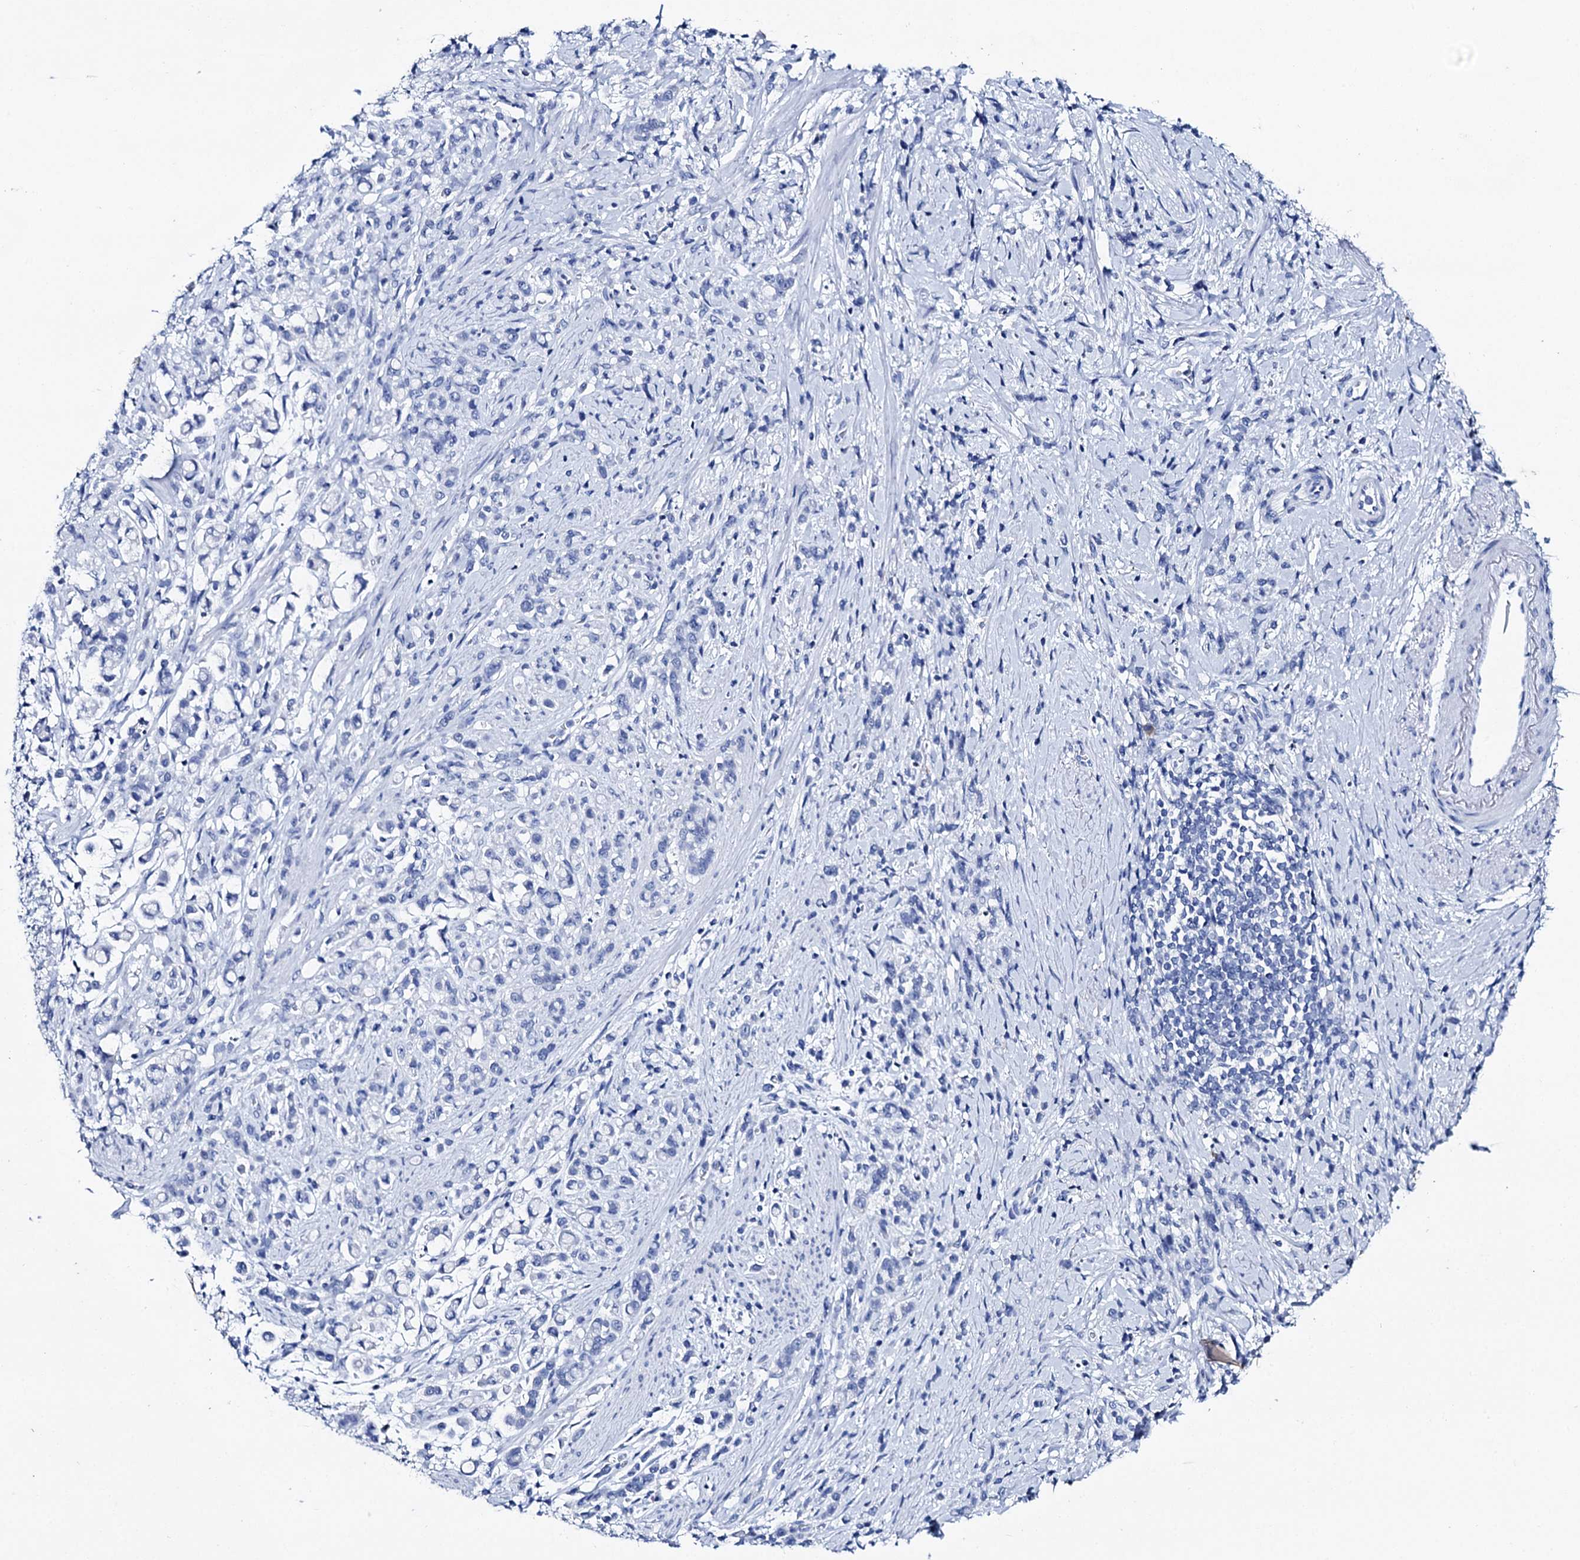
{"staining": {"intensity": "negative", "quantity": "none", "location": "none"}, "tissue": "stomach cancer", "cell_type": "Tumor cells", "image_type": "cancer", "snomed": [{"axis": "morphology", "description": "Adenocarcinoma, NOS"}, {"axis": "topography", "description": "Stomach"}], "caption": "Histopathology image shows no protein staining in tumor cells of adenocarcinoma (stomach) tissue. (Brightfield microscopy of DAB (3,3'-diaminobenzidine) immunohistochemistry at high magnification).", "gene": "BRINP1", "patient": {"sex": "female", "age": 60}}